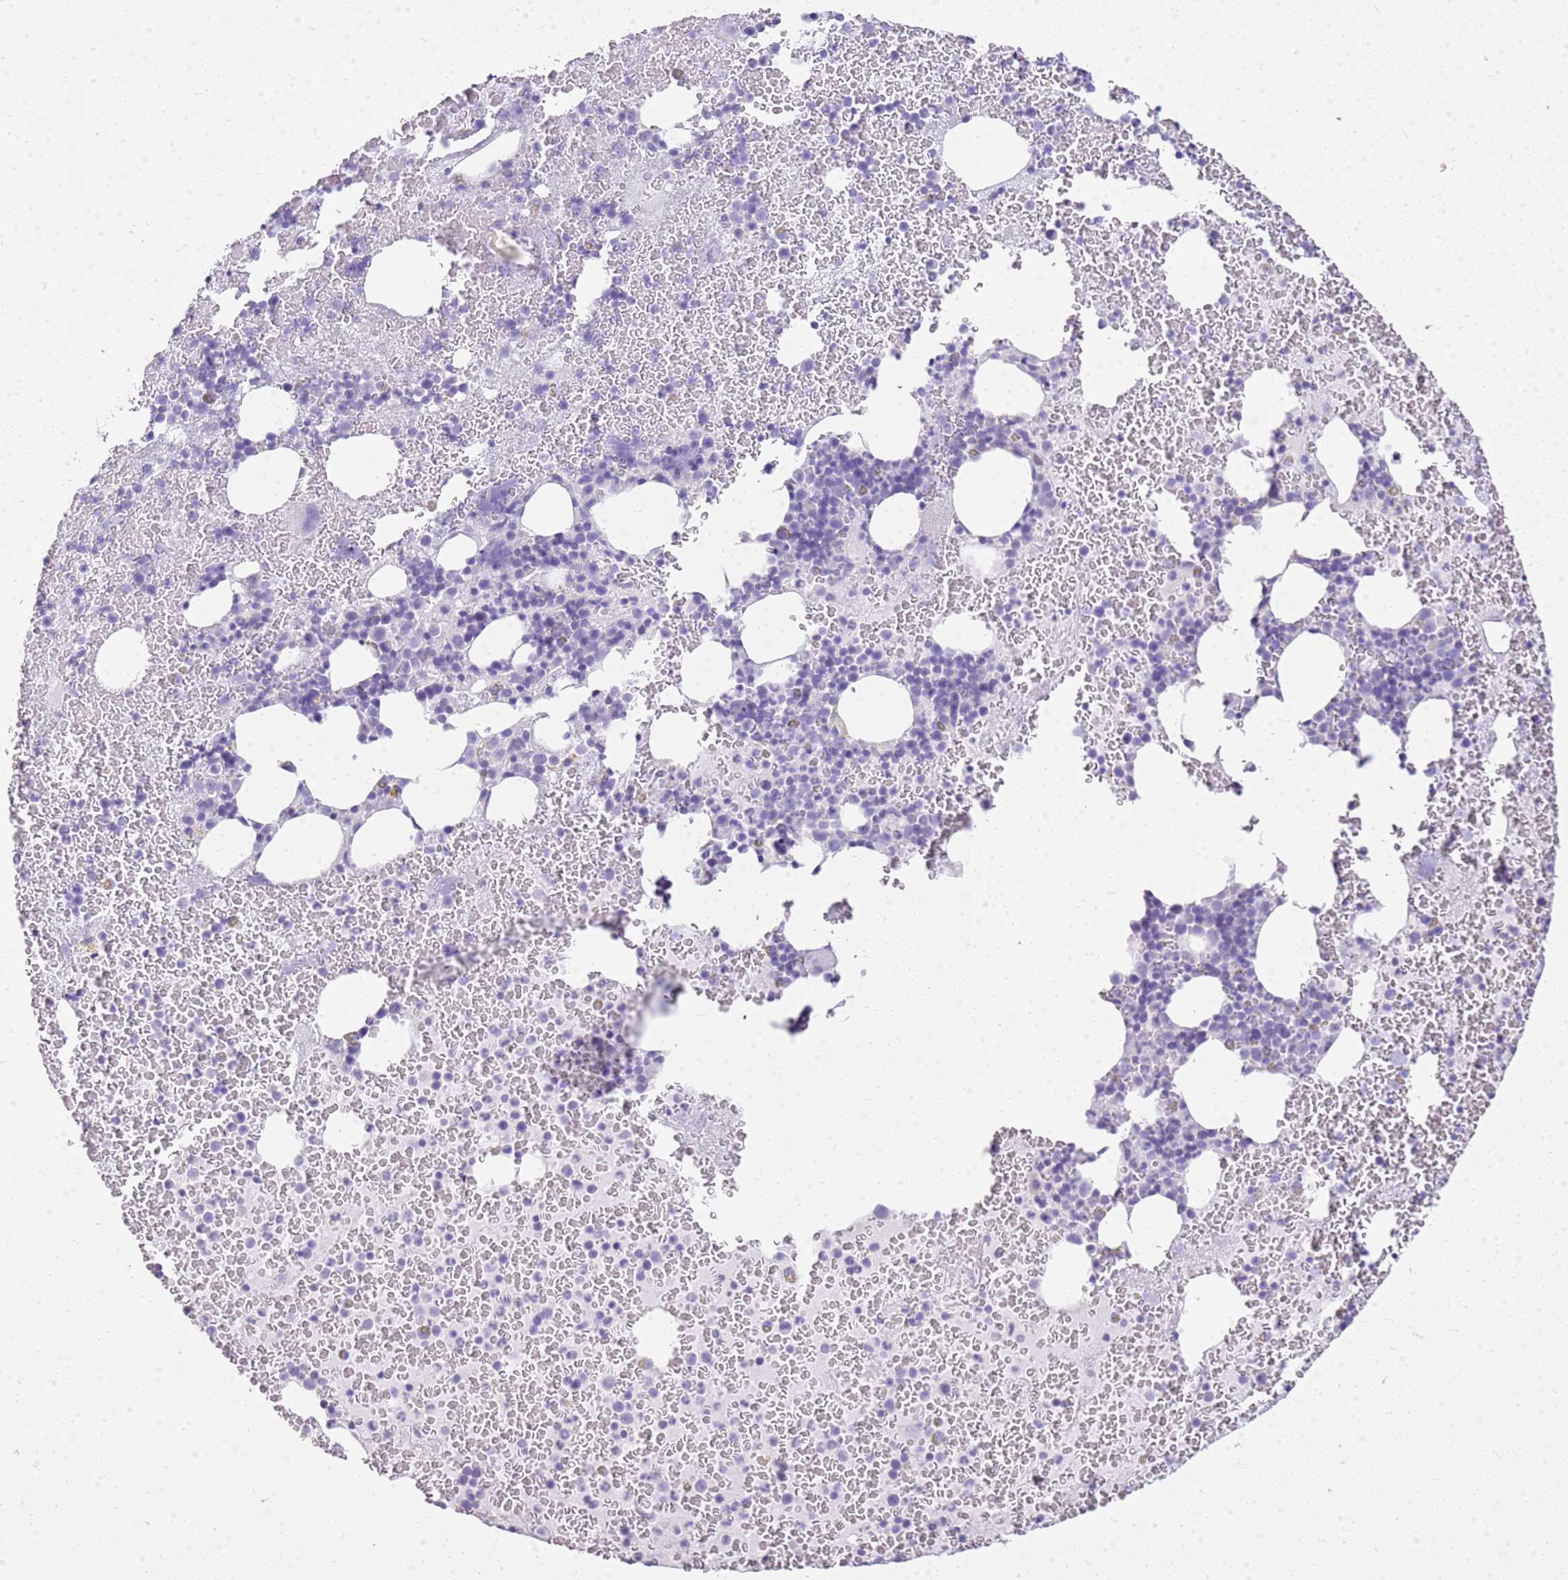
{"staining": {"intensity": "negative", "quantity": "none", "location": "none"}, "tissue": "bone marrow", "cell_type": "Hematopoietic cells", "image_type": "normal", "snomed": [{"axis": "morphology", "description": "Normal tissue, NOS"}, {"axis": "topography", "description": "Bone marrow"}], "caption": "The histopathology image reveals no significant expression in hematopoietic cells of bone marrow. (DAB IHC with hematoxylin counter stain).", "gene": "CA8", "patient": {"sex": "male", "age": 26}}